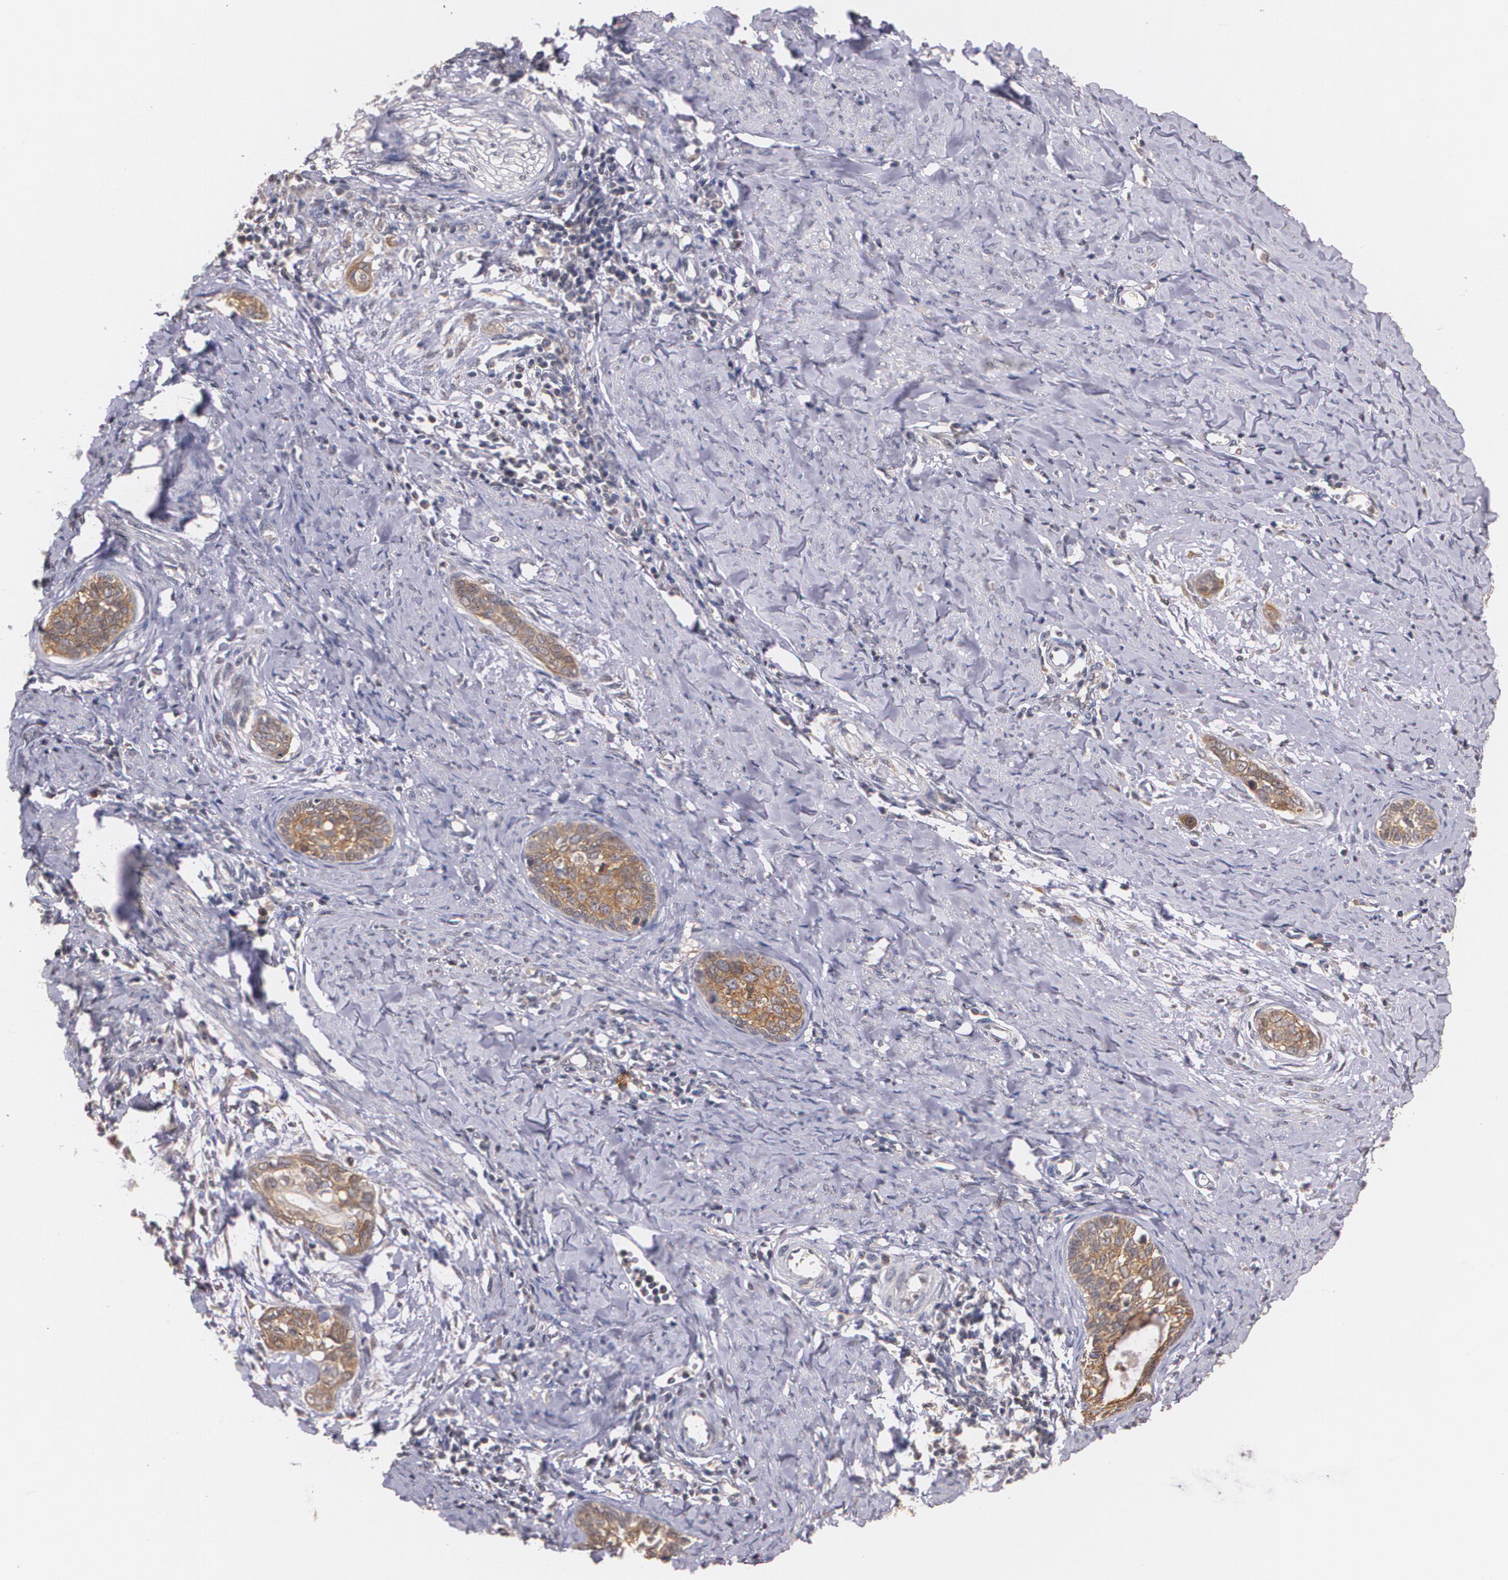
{"staining": {"intensity": "moderate", "quantity": ">75%", "location": "cytoplasmic/membranous"}, "tissue": "cervical cancer", "cell_type": "Tumor cells", "image_type": "cancer", "snomed": [{"axis": "morphology", "description": "Squamous cell carcinoma, NOS"}, {"axis": "topography", "description": "Cervix"}], "caption": "Moderate cytoplasmic/membranous protein expression is identified in approximately >75% of tumor cells in squamous cell carcinoma (cervical). (DAB (3,3'-diaminobenzidine) IHC with brightfield microscopy, high magnification).", "gene": "IFNGR2", "patient": {"sex": "female", "age": 33}}